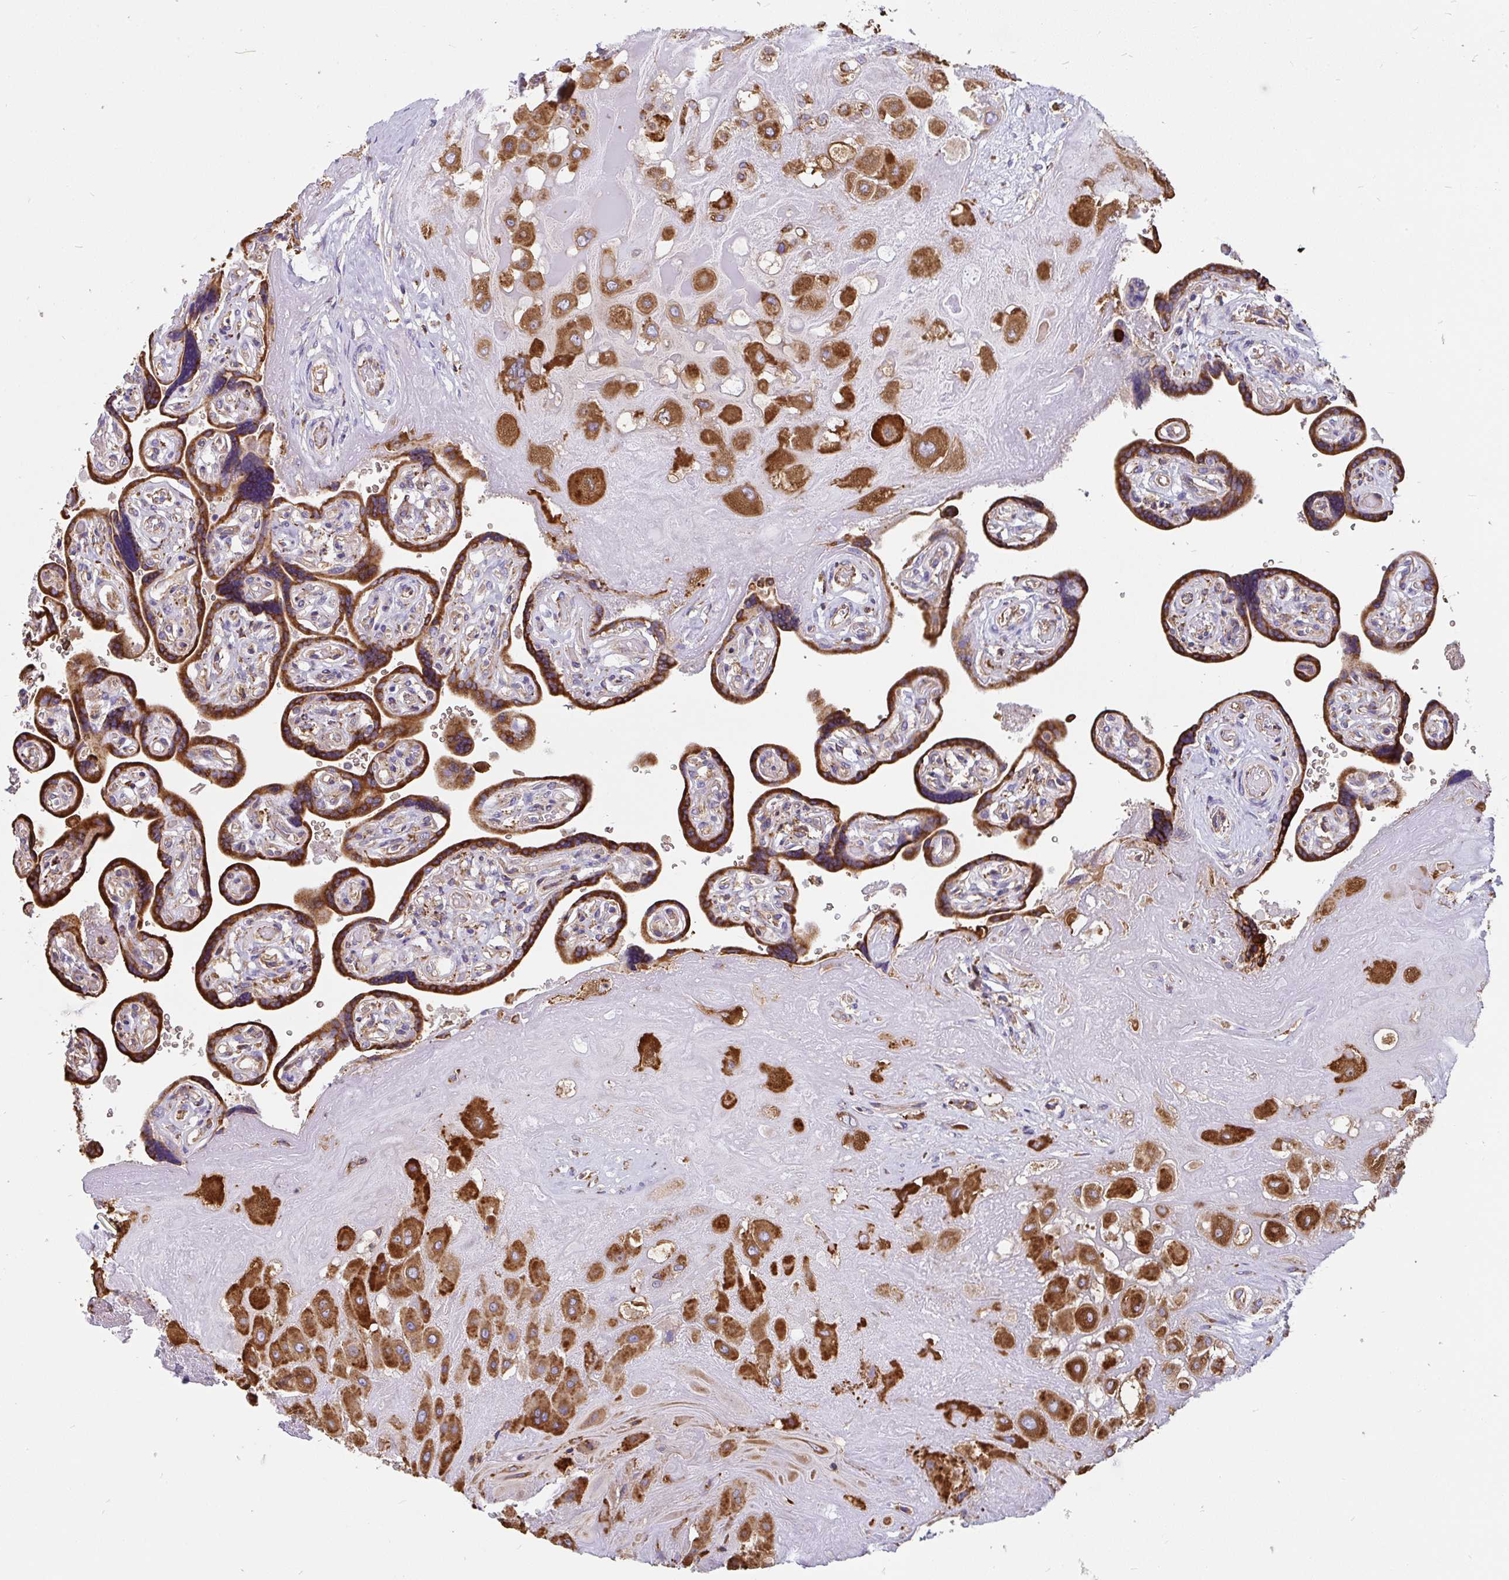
{"staining": {"intensity": "strong", "quantity": ">75%", "location": "cytoplasmic/membranous"}, "tissue": "placenta", "cell_type": "Decidual cells", "image_type": "normal", "snomed": [{"axis": "morphology", "description": "Normal tissue, NOS"}, {"axis": "topography", "description": "Placenta"}], "caption": "A high amount of strong cytoplasmic/membranous expression is appreciated in approximately >75% of decidual cells in unremarkable placenta.", "gene": "EML5", "patient": {"sex": "female", "age": 32}}